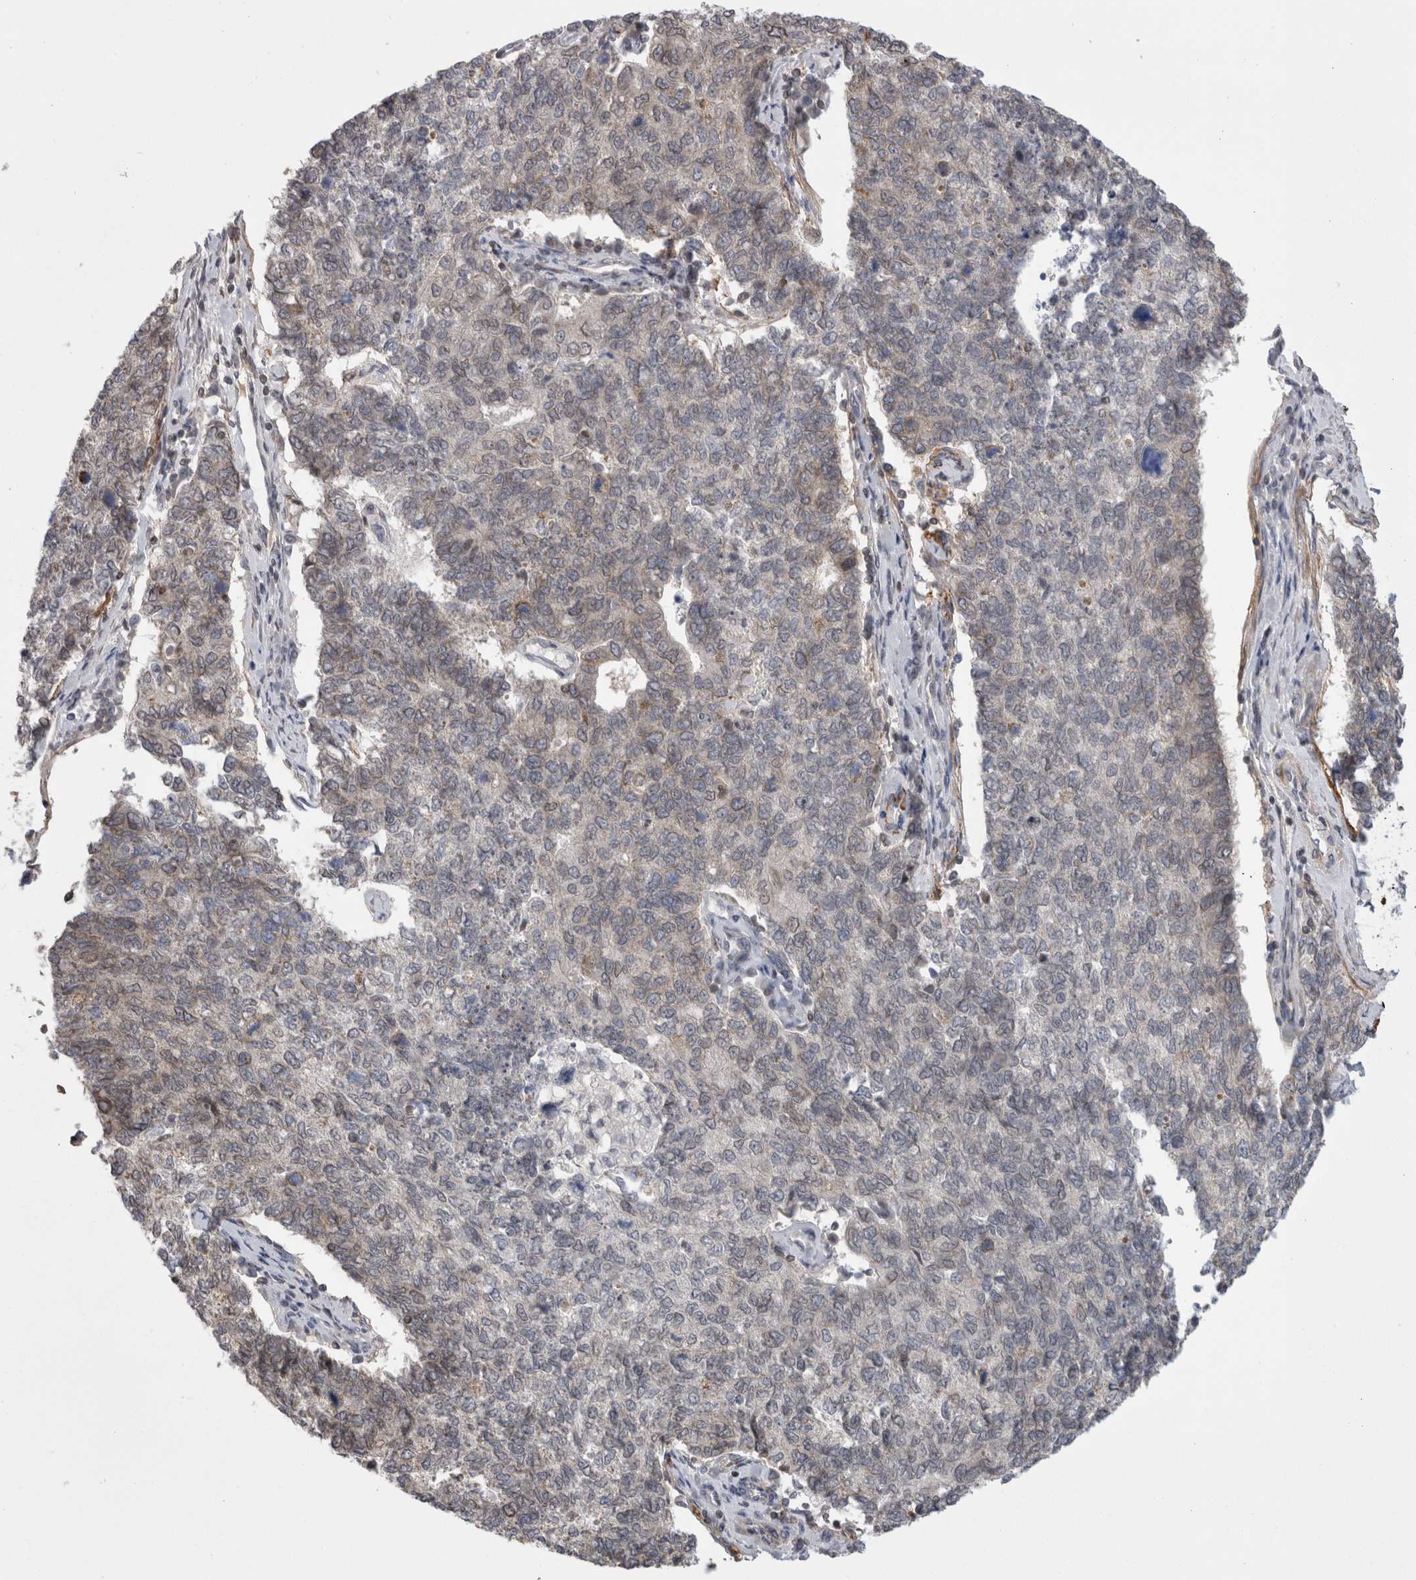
{"staining": {"intensity": "weak", "quantity": "<25%", "location": "cytoplasmic/membranous"}, "tissue": "cervical cancer", "cell_type": "Tumor cells", "image_type": "cancer", "snomed": [{"axis": "morphology", "description": "Squamous cell carcinoma, NOS"}, {"axis": "topography", "description": "Cervix"}], "caption": "IHC image of human cervical cancer stained for a protein (brown), which displays no positivity in tumor cells. (Brightfield microscopy of DAB immunohistochemistry at high magnification).", "gene": "DARS2", "patient": {"sex": "female", "age": 63}}